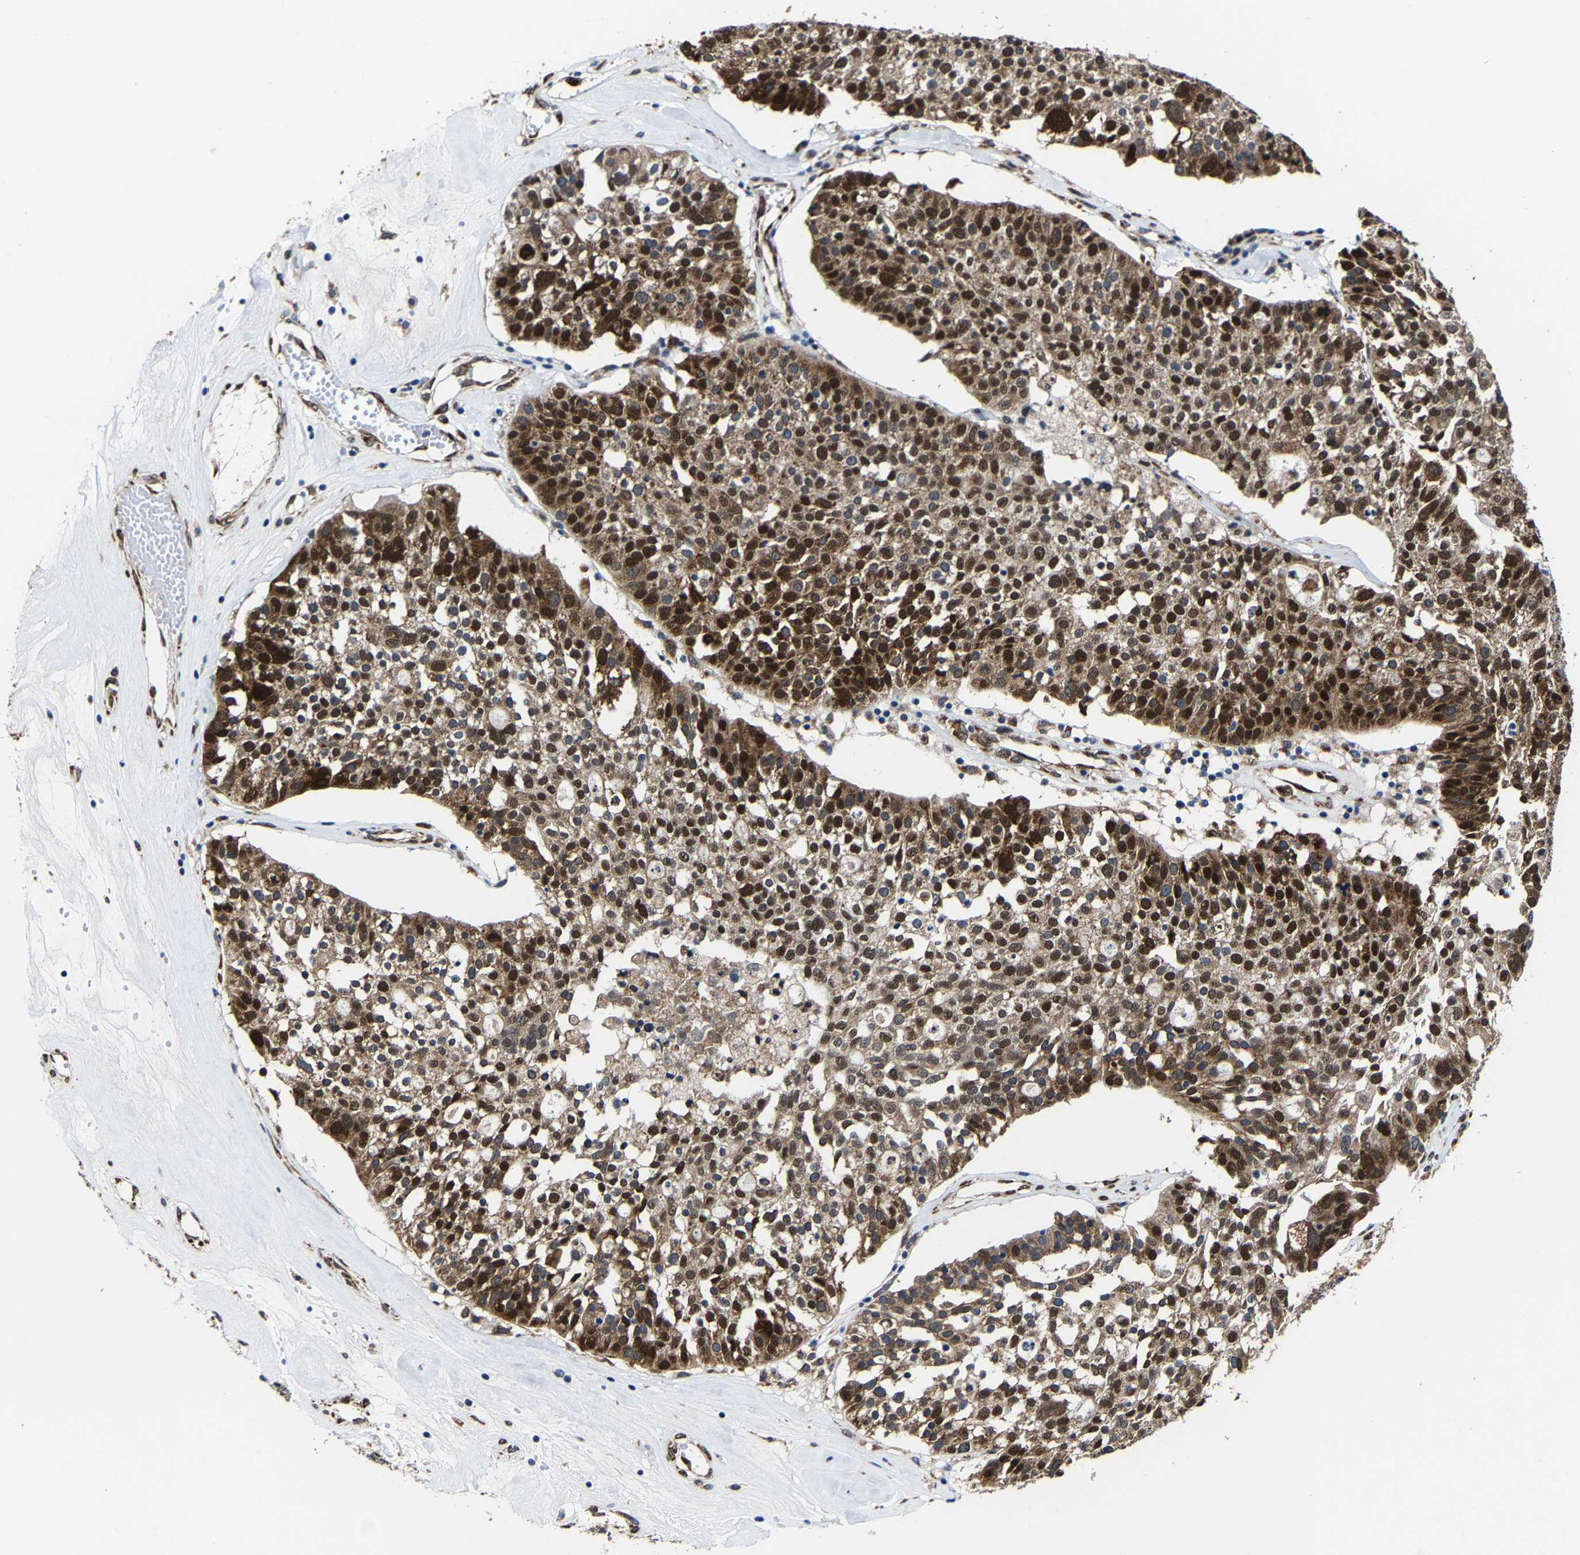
{"staining": {"intensity": "strong", "quantity": "25%-75%", "location": "cytoplasmic/membranous,nuclear"}, "tissue": "ovarian cancer", "cell_type": "Tumor cells", "image_type": "cancer", "snomed": [{"axis": "morphology", "description": "Cystadenocarcinoma, serous, NOS"}, {"axis": "topography", "description": "Ovary"}], "caption": "Immunohistochemistry (IHC) staining of ovarian serous cystadenocarcinoma, which exhibits high levels of strong cytoplasmic/membranous and nuclear expression in about 25%-75% of tumor cells indicating strong cytoplasmic/membranous and nuclear protein staining. The staining was performed using DAB (3,3'-diaminobenzidine) (brown) for protein detection and nuclei were counterstained in hematoxylin (blue).", "gene": "METTL1", "patient": {"sex": "female", "age": 59}}